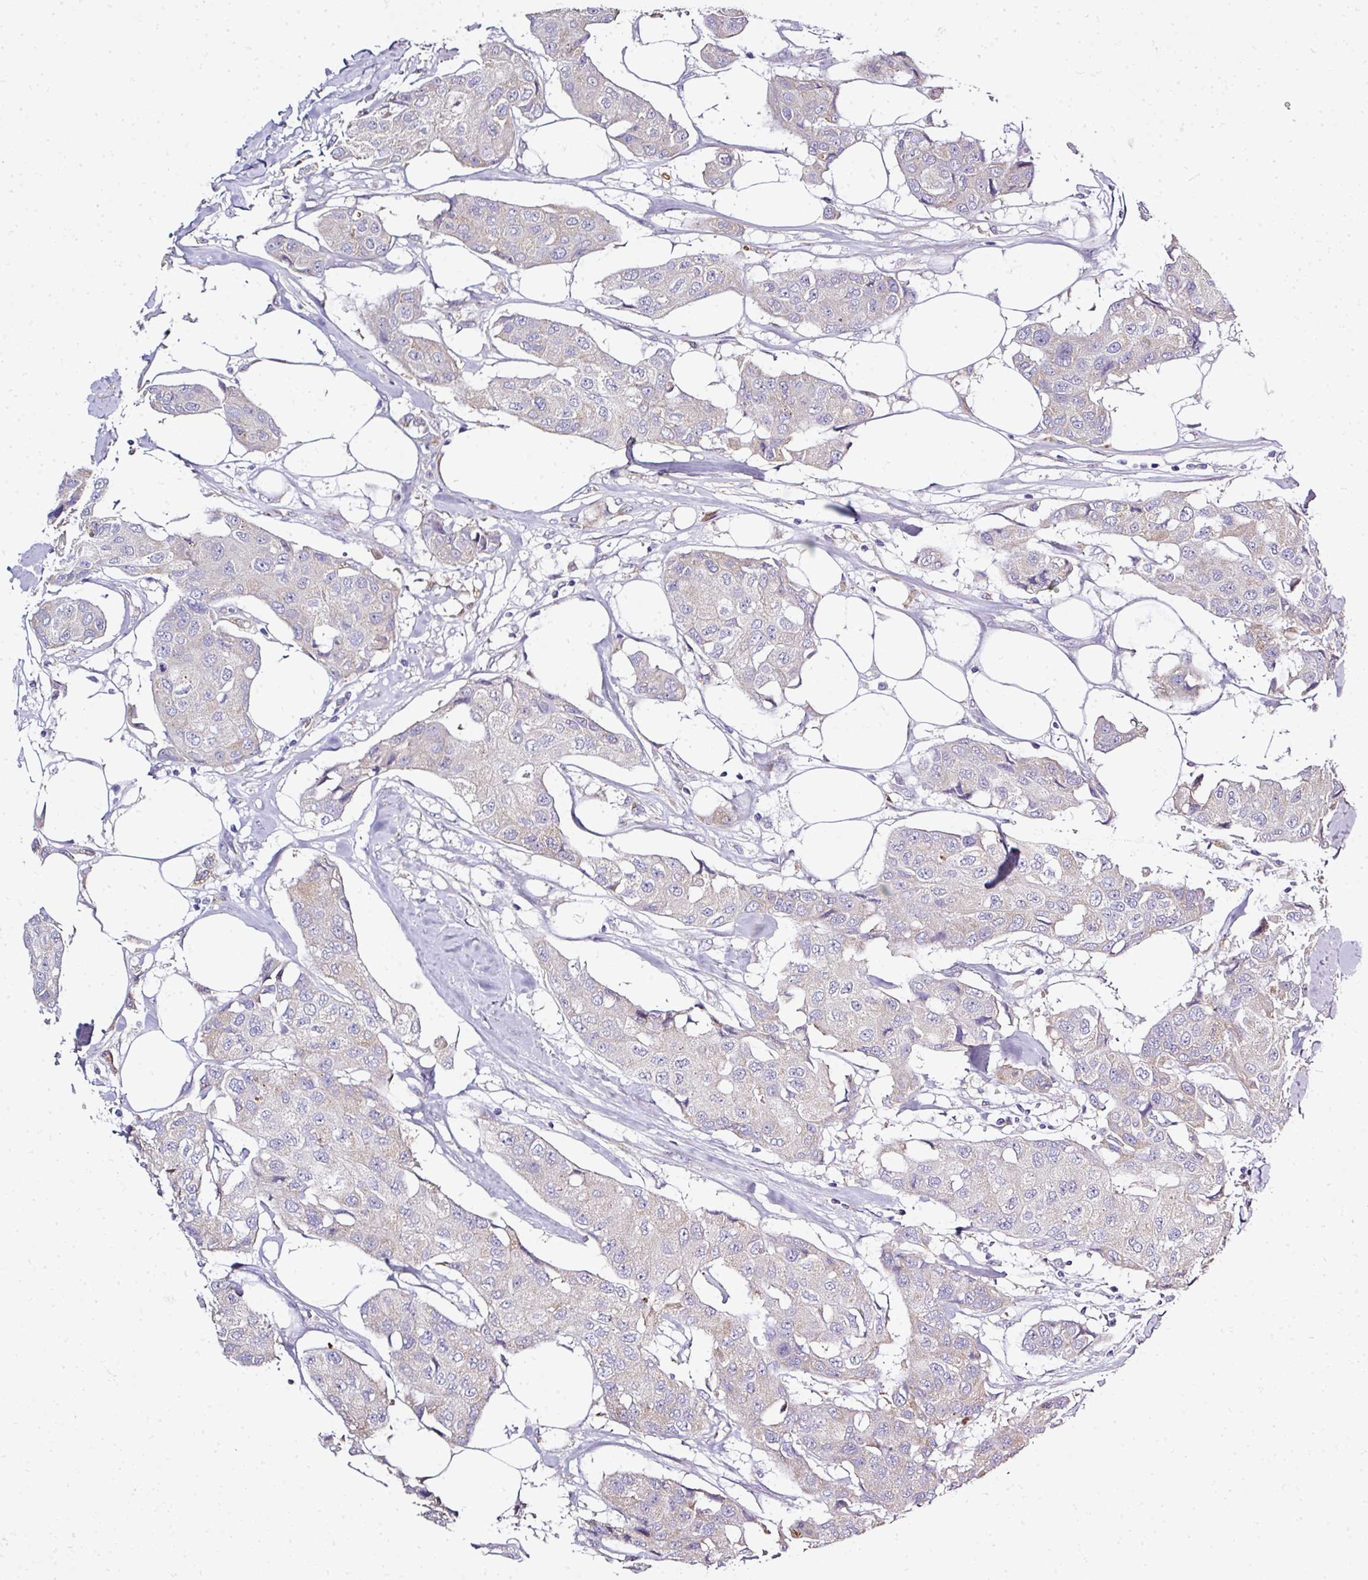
{"staining": {"intensity": "negative", "quantity": "none", "location": "none"}, "tissue": "breast cancer", "cell_type": "Tumor cells", "image_type": "cancer", "snomed": [{"axis": "morphology", "description": "Duct carcinoma"}, {"axis": "topography", "description": "Breast"}], "caption": "Tumor cells show no significant positivity in breast cancer (invasive ductal carcinoma). (IHC, brightfield microscopy, high magnification).", "gene": "CAB39L", "patient": {"sex": "female", "age": 80}}